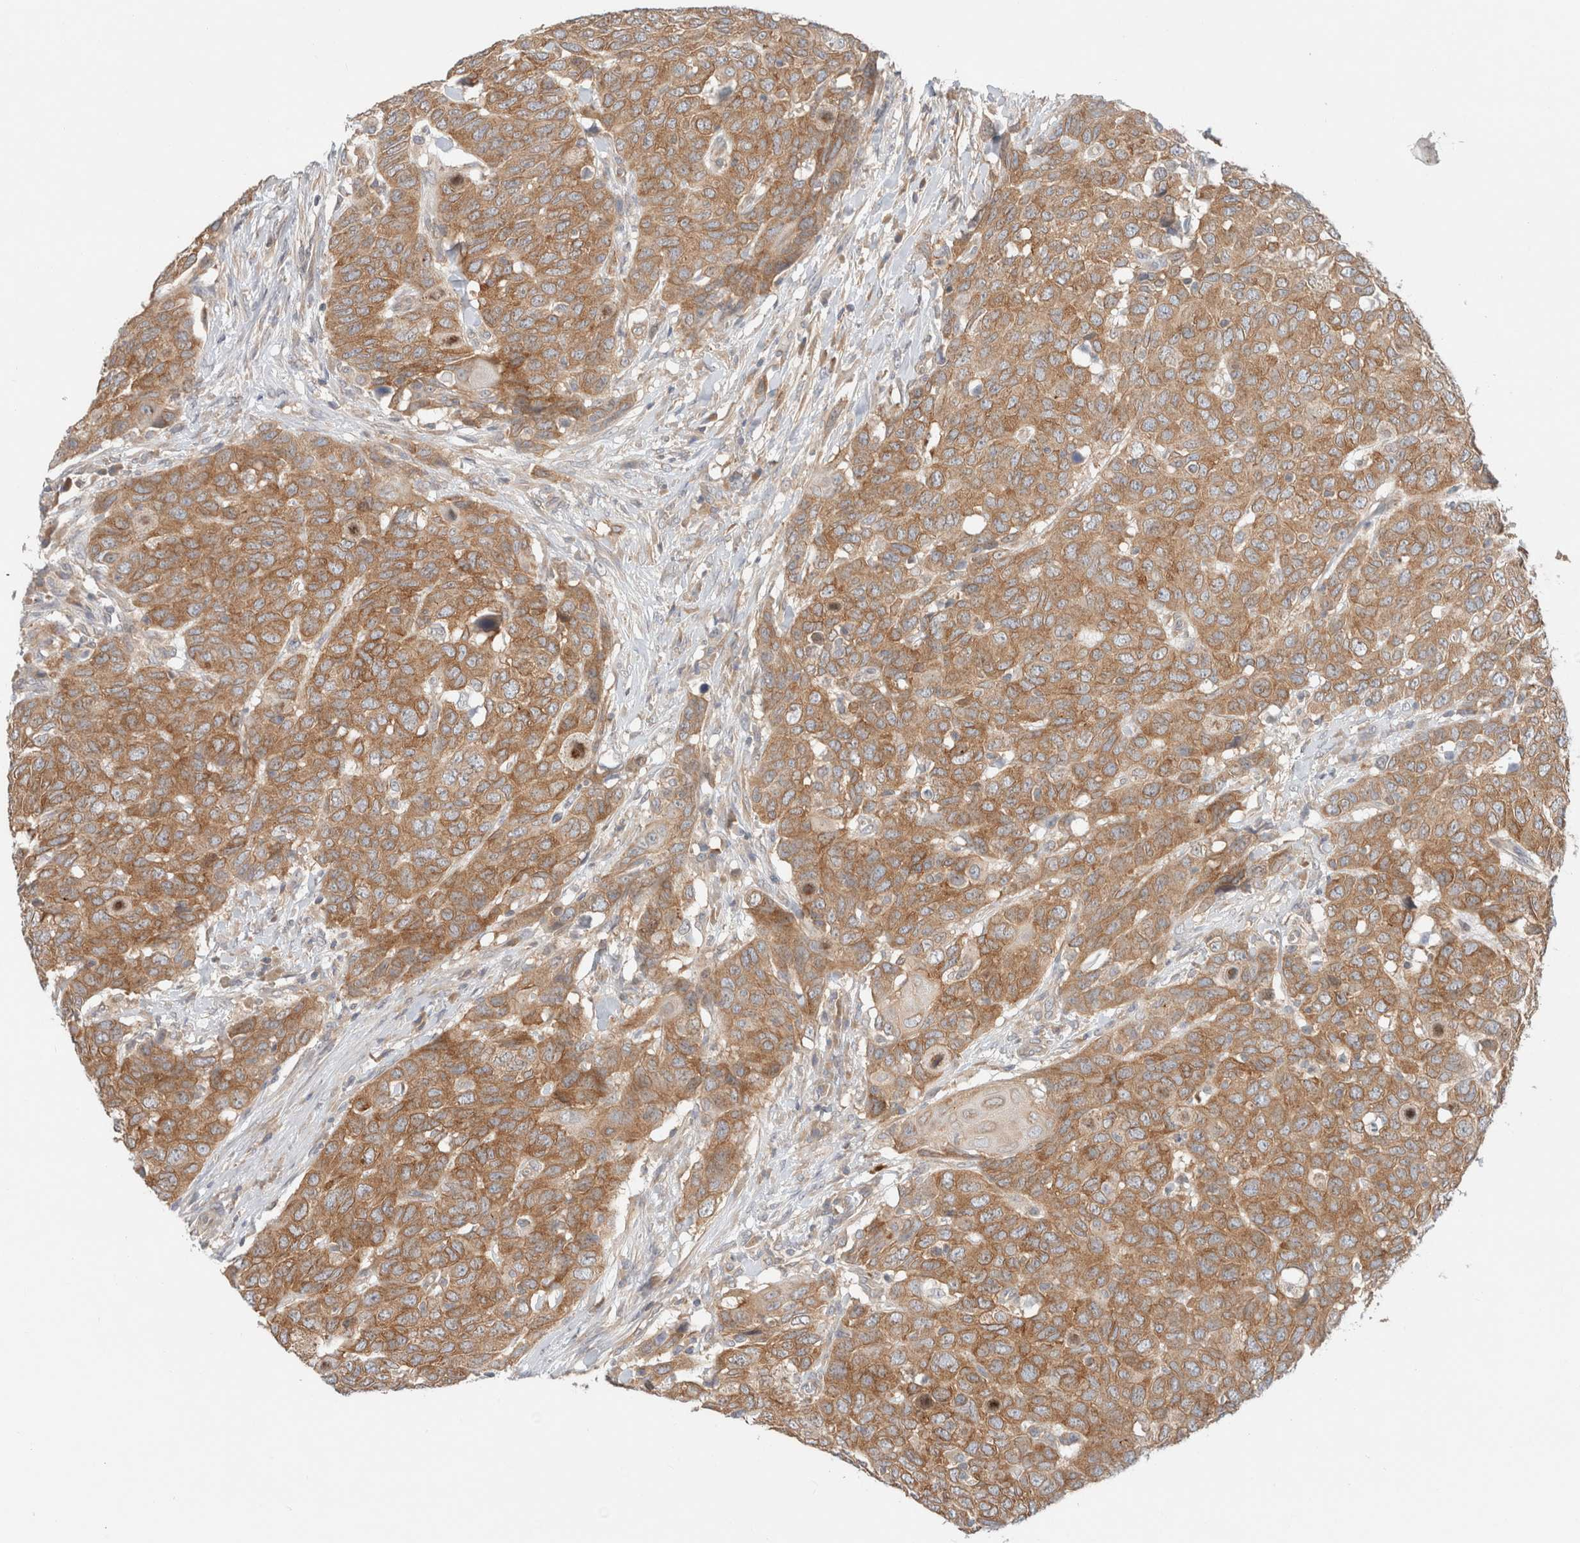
{"staining": {"intensity": "moderate", "quantity": ">75%", "location": "cytoplasmic/membranous"}, "tissue": "head and neck cancer", "cell_type": "Tumor cells", "image_type": "cancer", "snomed": [{"axis": "morphology", "description": "Squamous cell carcinoma, NOS"}, {"axis": "topography", "description": "Head-Neck"}], "caption": "Protein staining of squamous cell carcinoma (head and neck) tissue demonstrates moderate cytoplasmic/membranous positivity in about >75% of tumor cells.", "gene": "MARK3", "patient": {"sex": "male", "age": 66}}